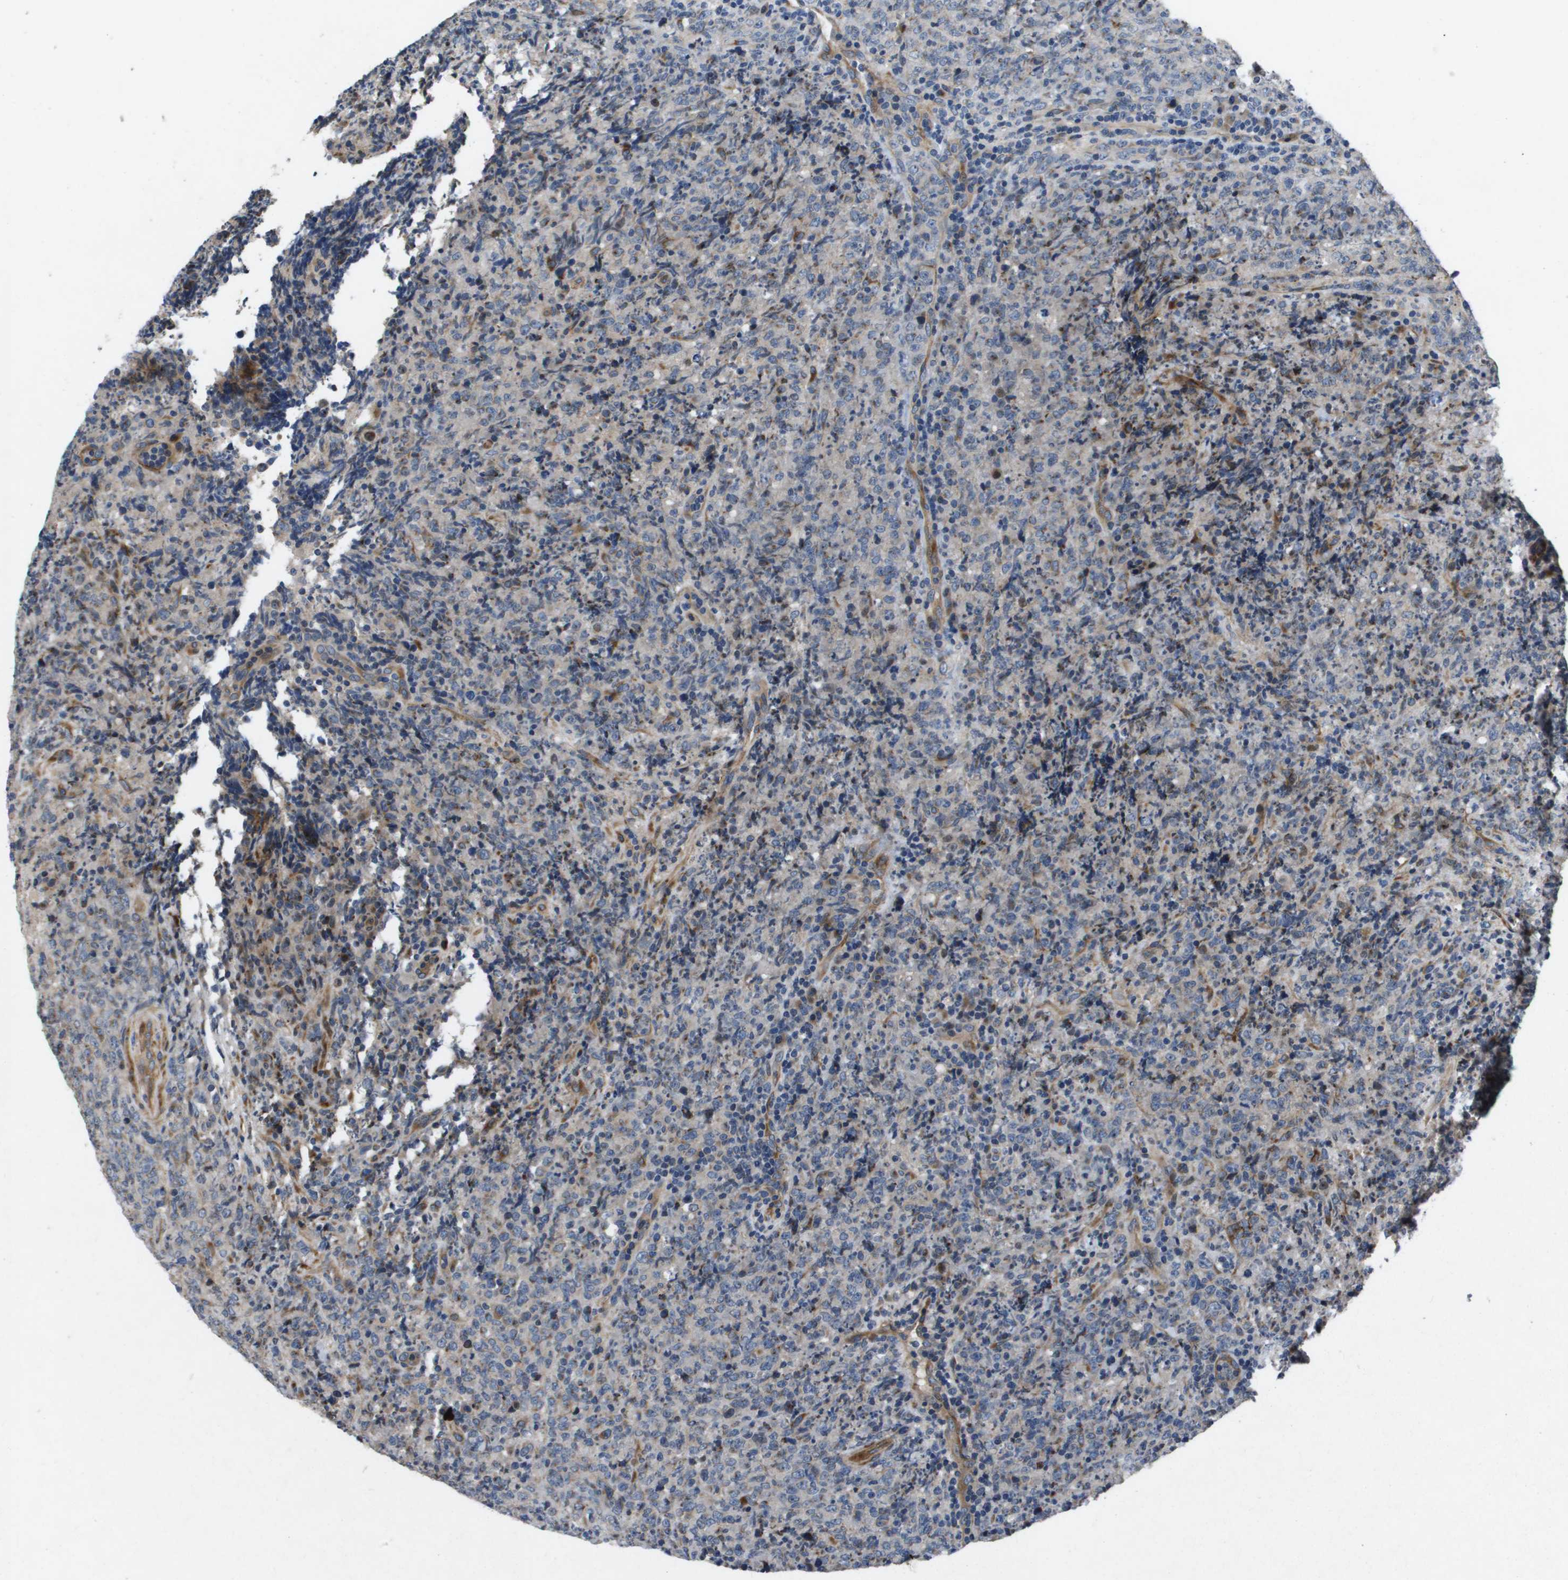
{"staining": {"intensity": "negative", "quantity": "none", "location": "none"}, "tissue": "lymphoma", "cell_type": "Tumor cells", "image_type": "cancer", "snomed": [{"axis": "morphology", "description": "Malignant lymphoma, non-Hodgkin's type, High grade"}, {"axis": "topography", "description": "Tonsil"}], "caption": "Tumor cells show no significant protein expression in high-grade malignant lymphoma, non-Hodgkin's type.", "gene": "ENTPD2", "patient": {"sex": "female", "age": 36}}